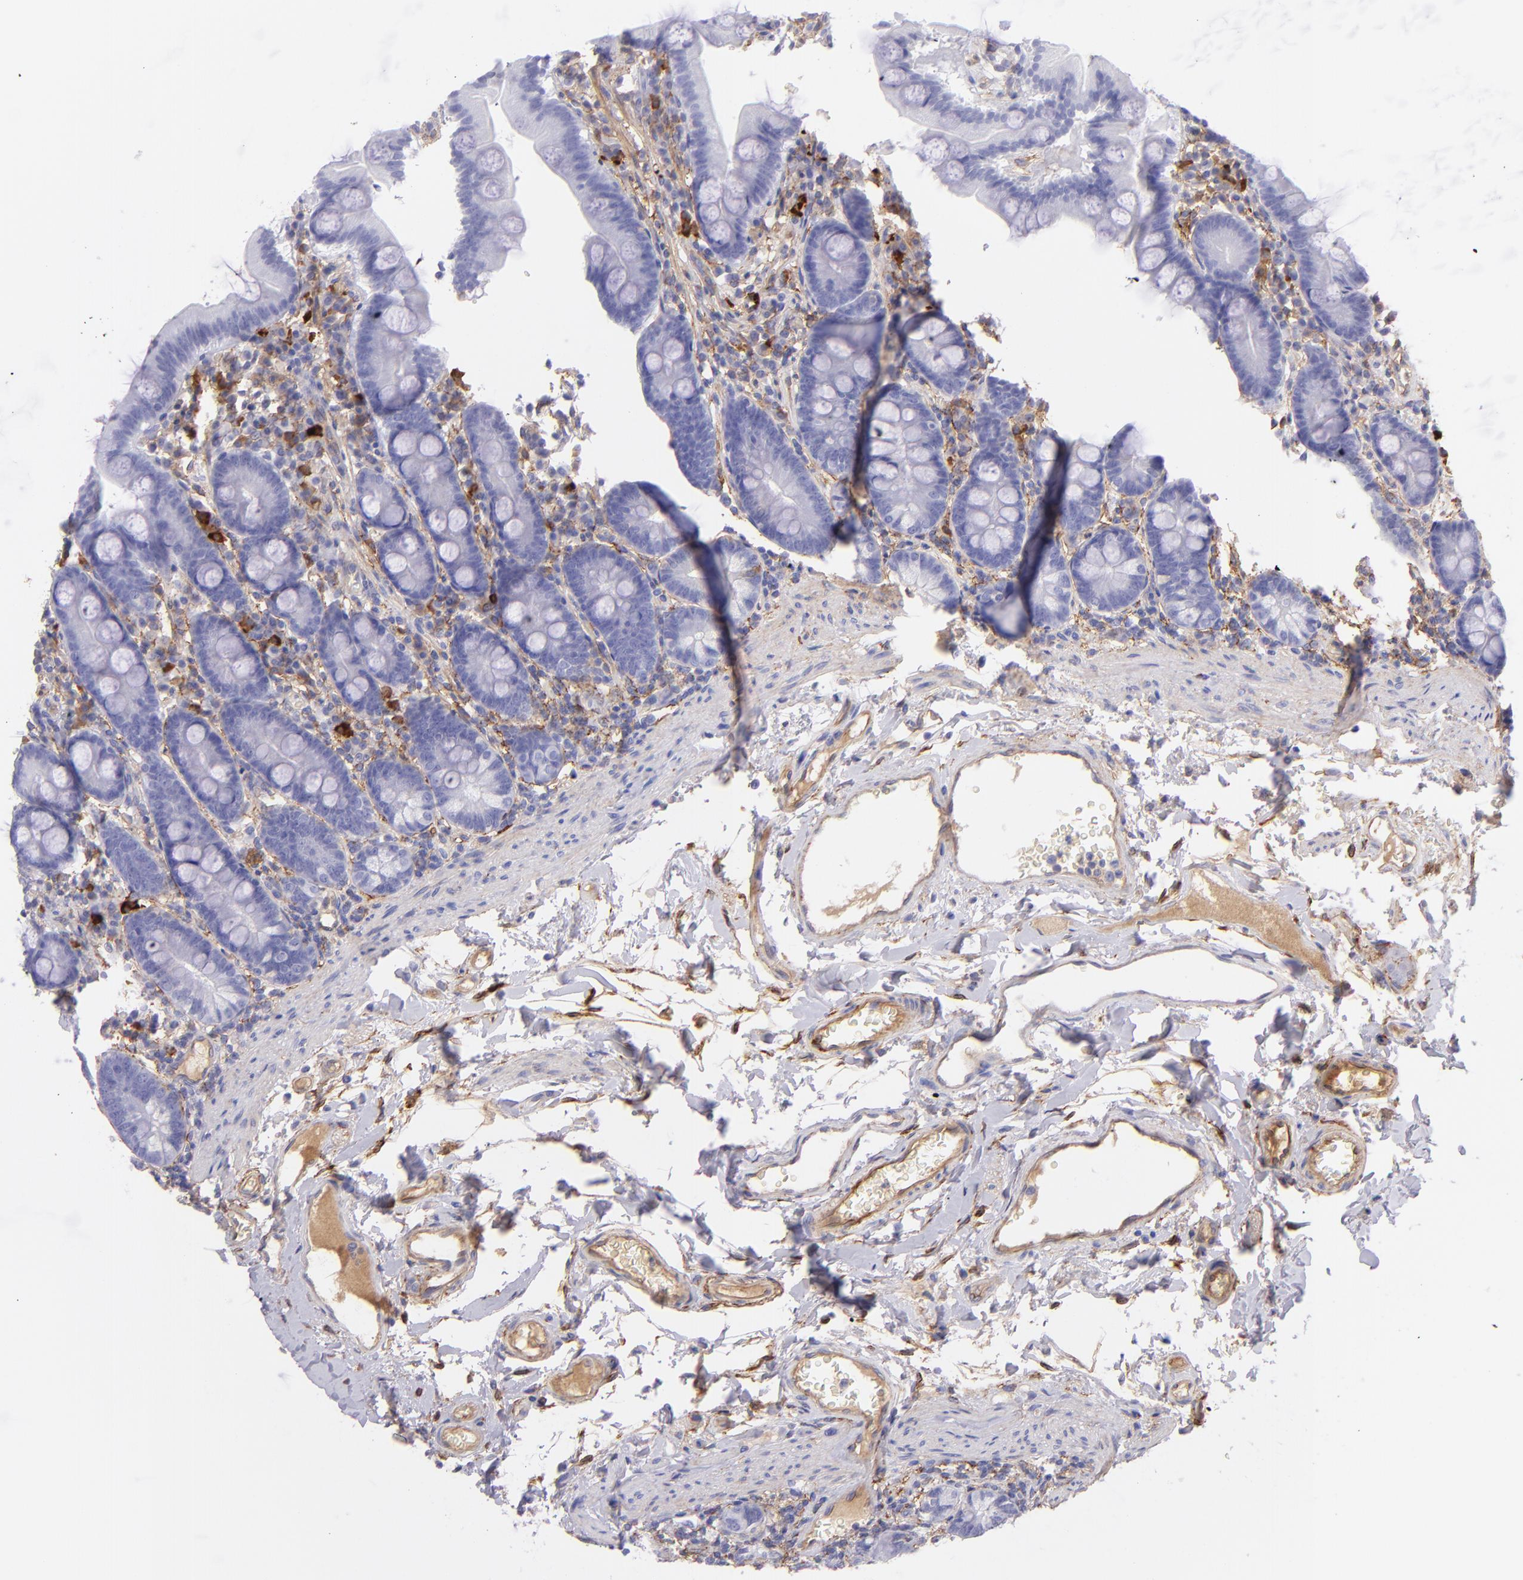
{"staining": {"intensity": "negative", "quantity": "none", "location": "none"}, "tissue": "duodenum", "cell_type": "Glandular cells", "image_type": "normal", "snomed": [{"axis": "morphology", "description": "Normal tissue, NOS"}, {"axis": "topography", "description": "Duodenum"}], "caption": "A histopathology image of human duodenum is negative for staining in glandular cells. (Stains: DAB IHC with hematoxylin counter stain, Microscopy: brightfield microscopy at high magnification).", "gene": "CD81", "patient": {"sex": "male", "age": 50}}